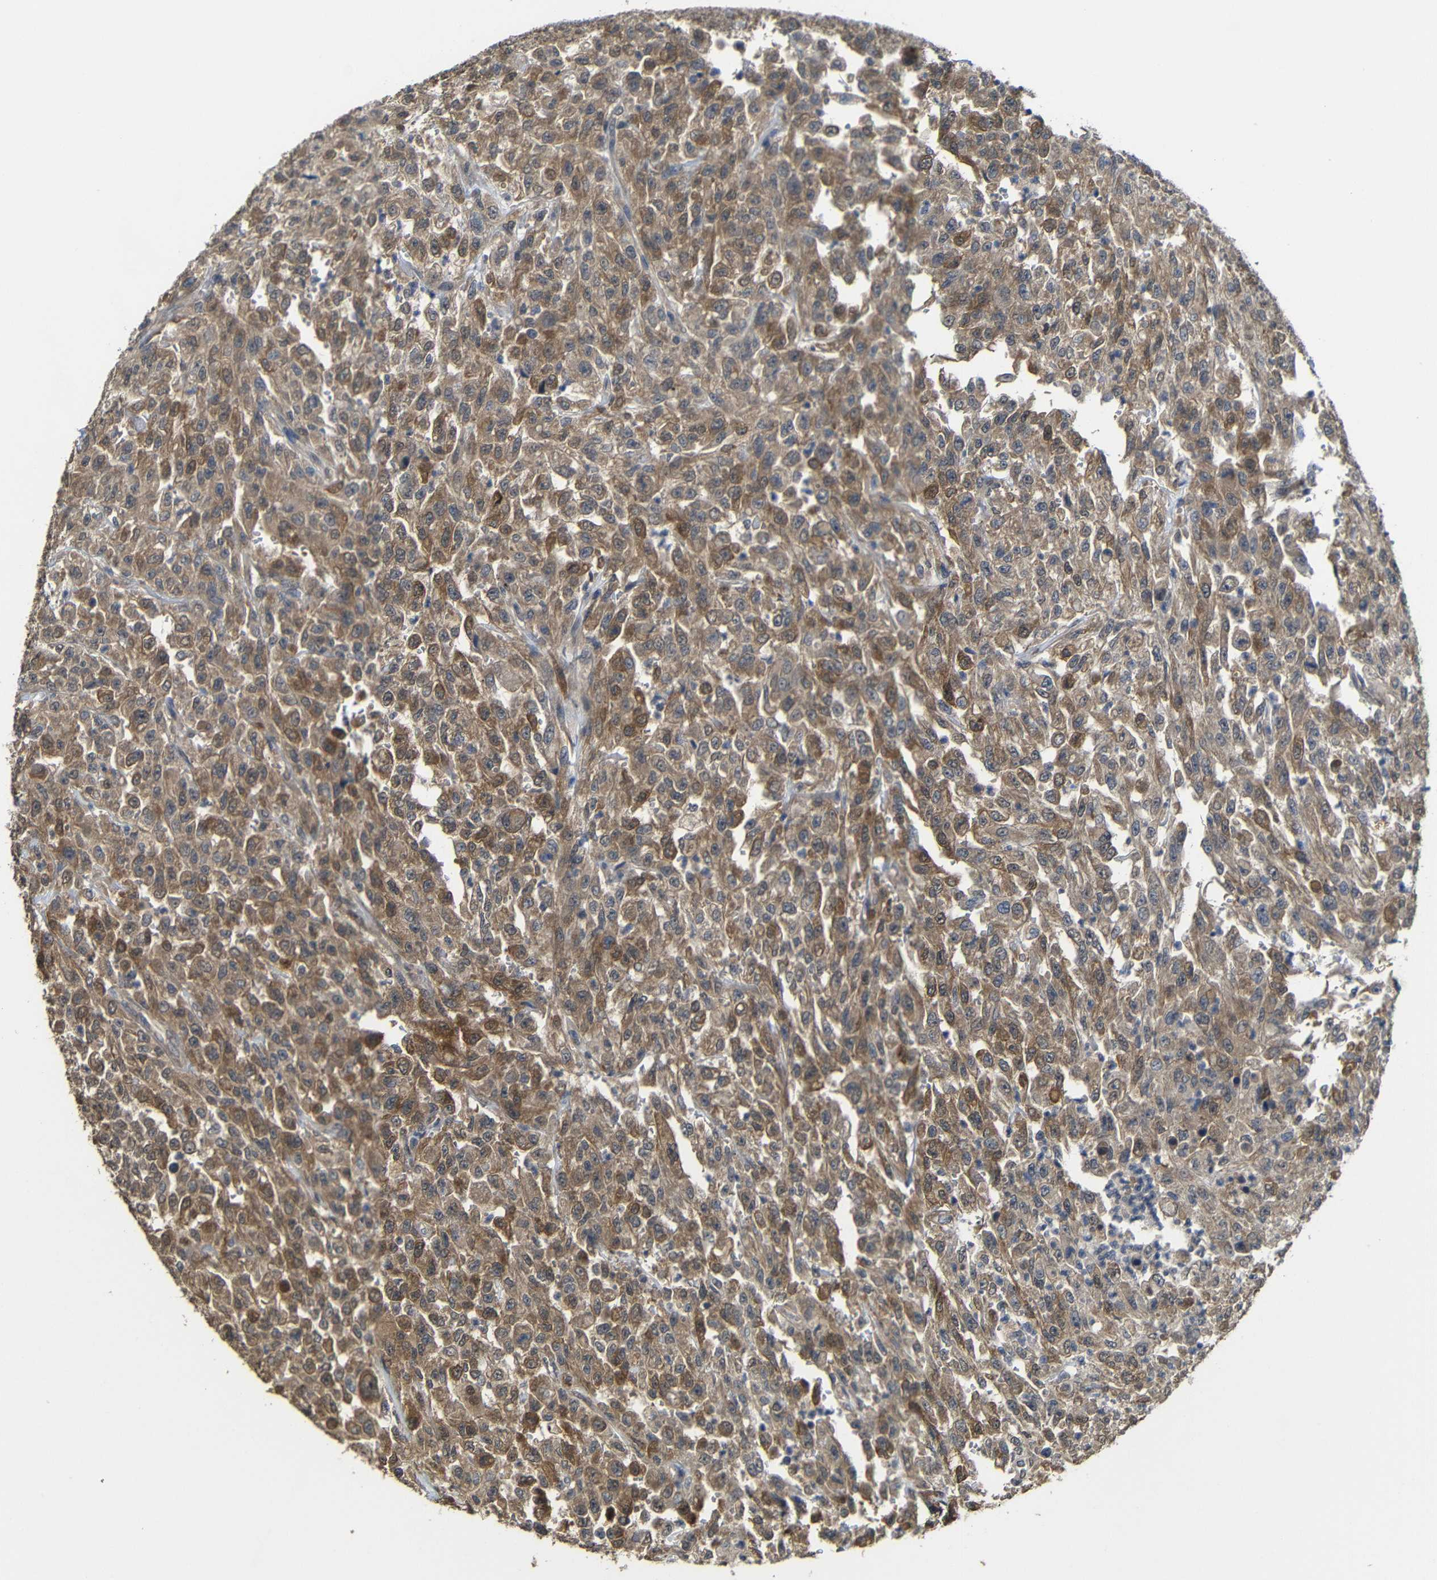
{"staining": {"intensity": "moderate", "quantity": ">75%", "location": "cytoplasmic/membranous"}, "tissue": "urothelial cancer", "cell_type": "Tumor cells", "image_type": "cancer", "snomed": [{"axis": "morphology", "description": "Urothelial carcinoma, High grade"}, {"axis": "topography", "description": "Urinary bladder"}], "caption": "This is an image of IHC staining of high-grade urothelial carcinoma, which shows moderate positivity in the cytoplasmic/membranous of tumor cells.", "gene": "ATG12", "patient": {"sex": "male", "age": 46}}